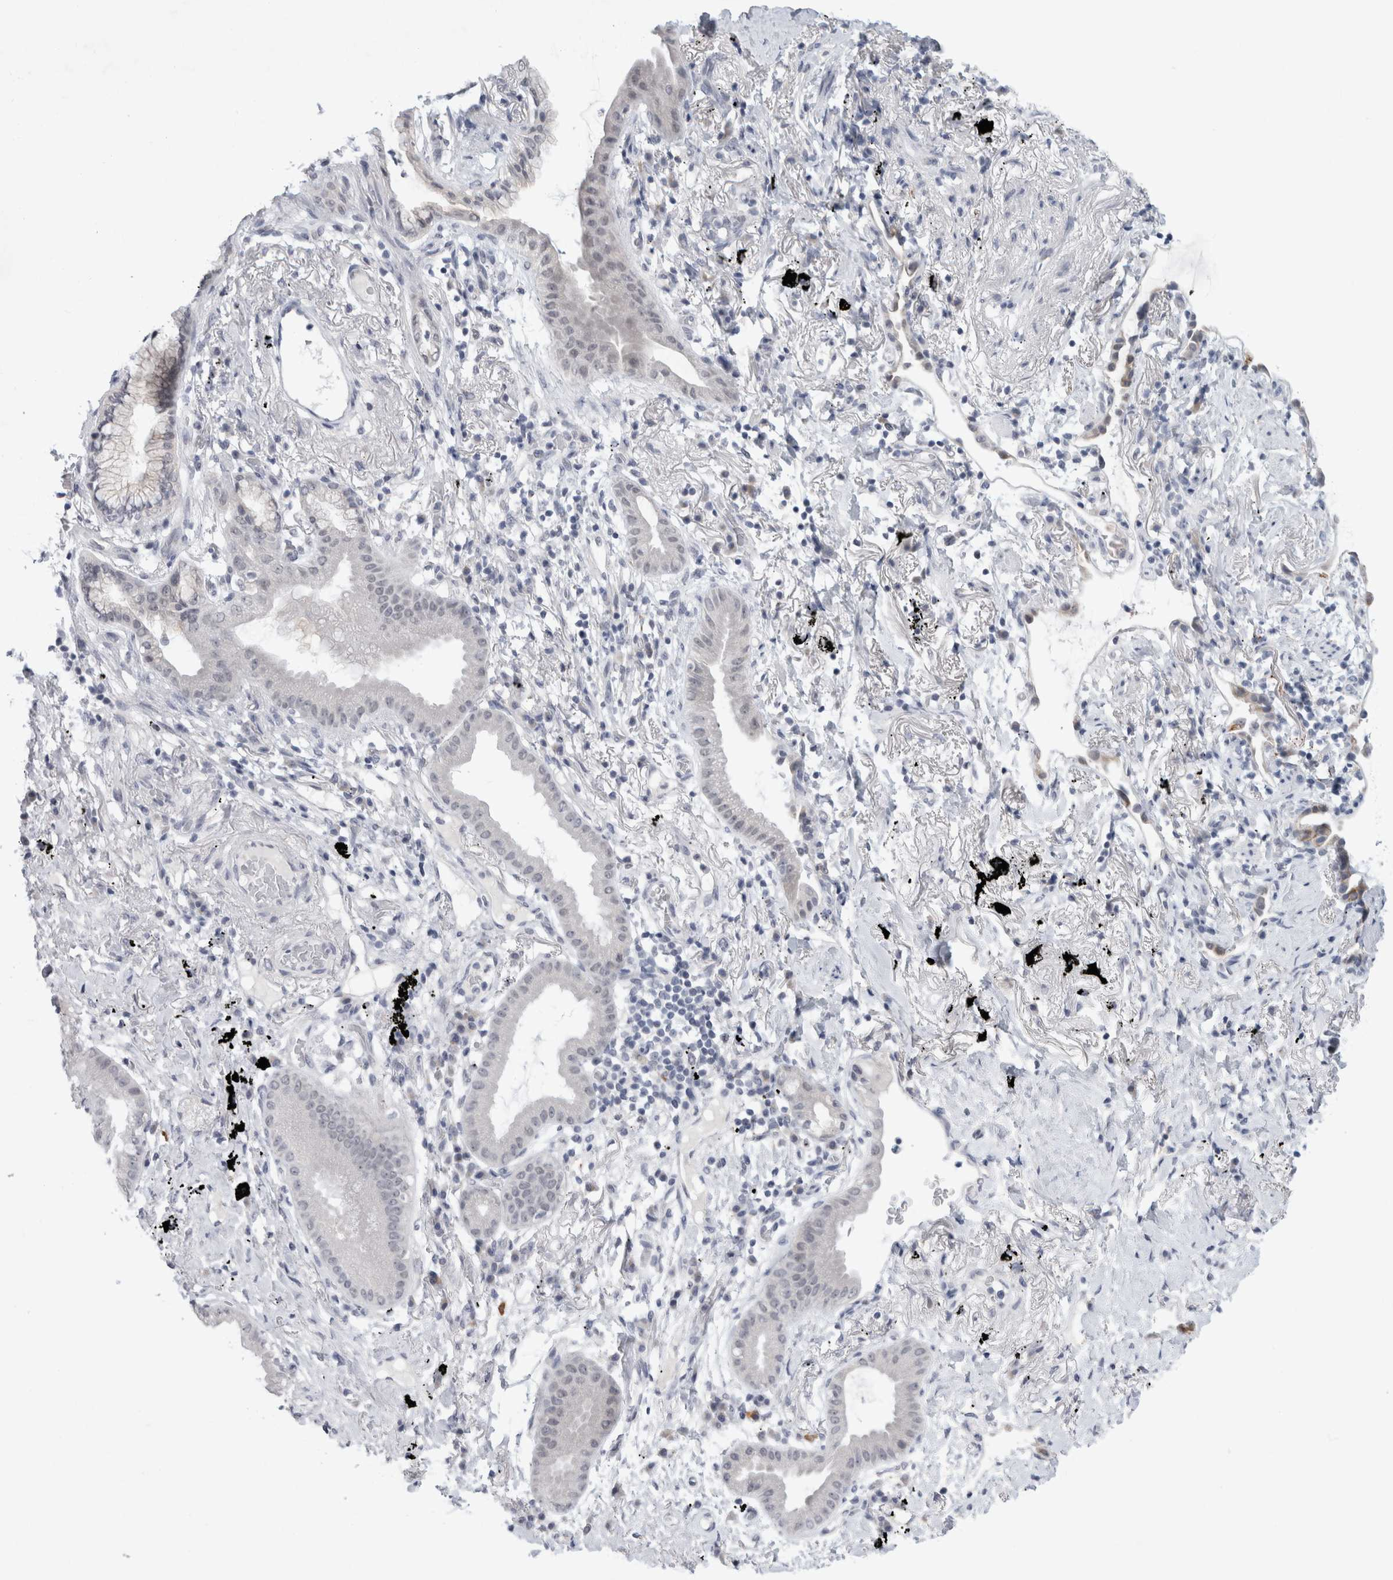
{"staining": {"intensity": "weak", "quantity": "<25%", "location": "cytoplasmic/membranous"}, "tissue": "lung cancer", "cell_type": "Tumor cells", "image_type": "cancer", "snomed": [{"axis": "morphology", "description": "Adenocarcinoma, NOS"}, {"axis": "topography", "description": "Lung"}], "caption": "Immunohistochemistry (IHC) micrograph of human lung cancer (adenocarcinoma) stained for a protein (brown), which demonstrates no staining in tumor cells.", "gene": "NIPA1", "patient": {"sex": "female", "age": 70}}